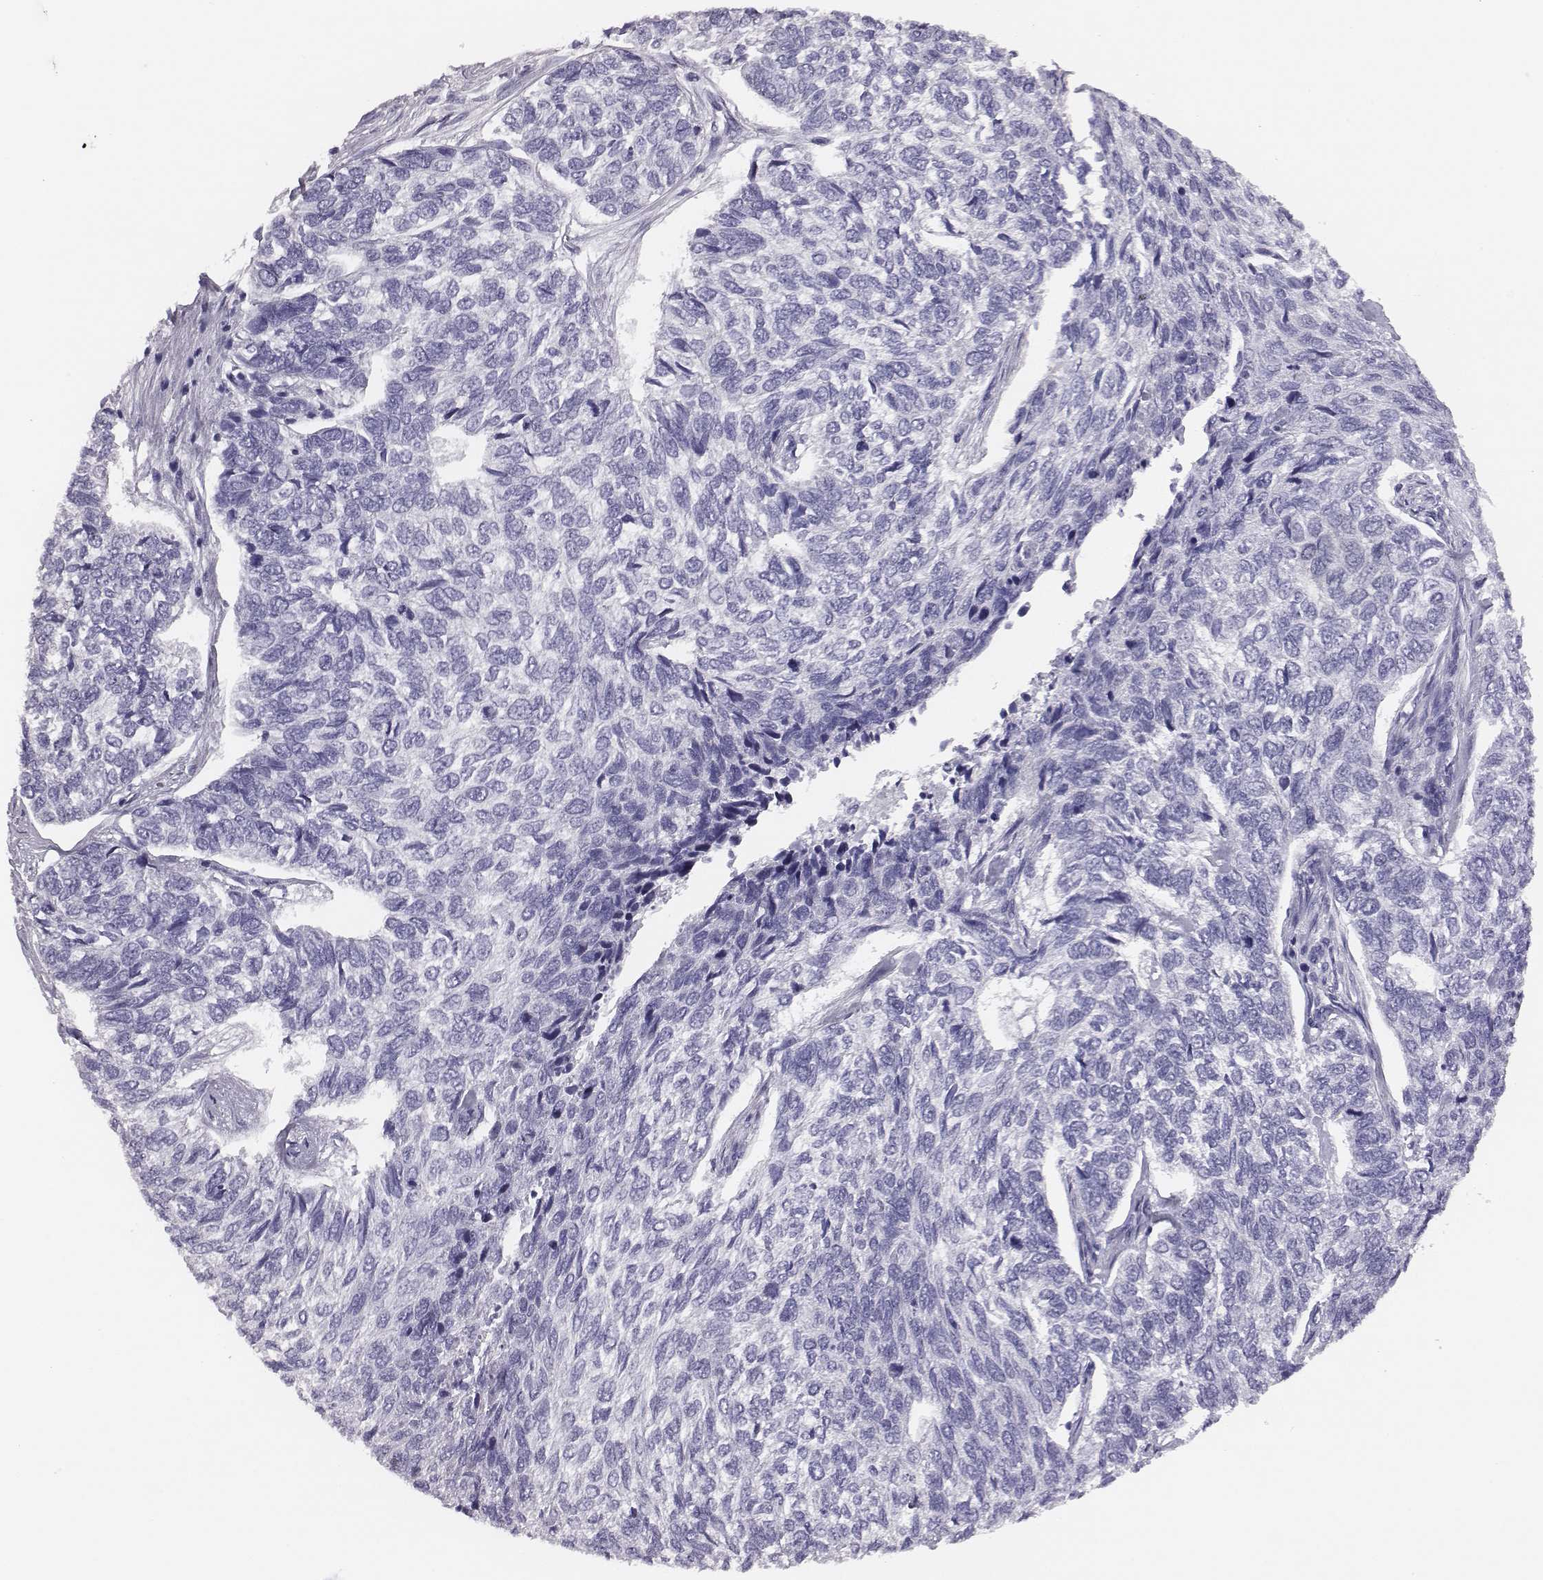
{"staining": {"intensity": "negative", "quantity": "none", "location": "none"}, "tissue": "skin cancer", "cell_type": "Tumor cells", "image_type": "cancer", "snomed": [{"axis": "morphology", "description": "Basal cell carcinoma"}, {"axis": "topography", "description": "Skin"}], "caption": "High magnification brightfield microscopy of skin cancer (basal cell carcinoma) stained with DAB (brown) and counterstained with hematoxylin (blue): tumor cells show no significant expression.", "gene": "ACOD1", "patient": {"sex": "female", "age": 65}}